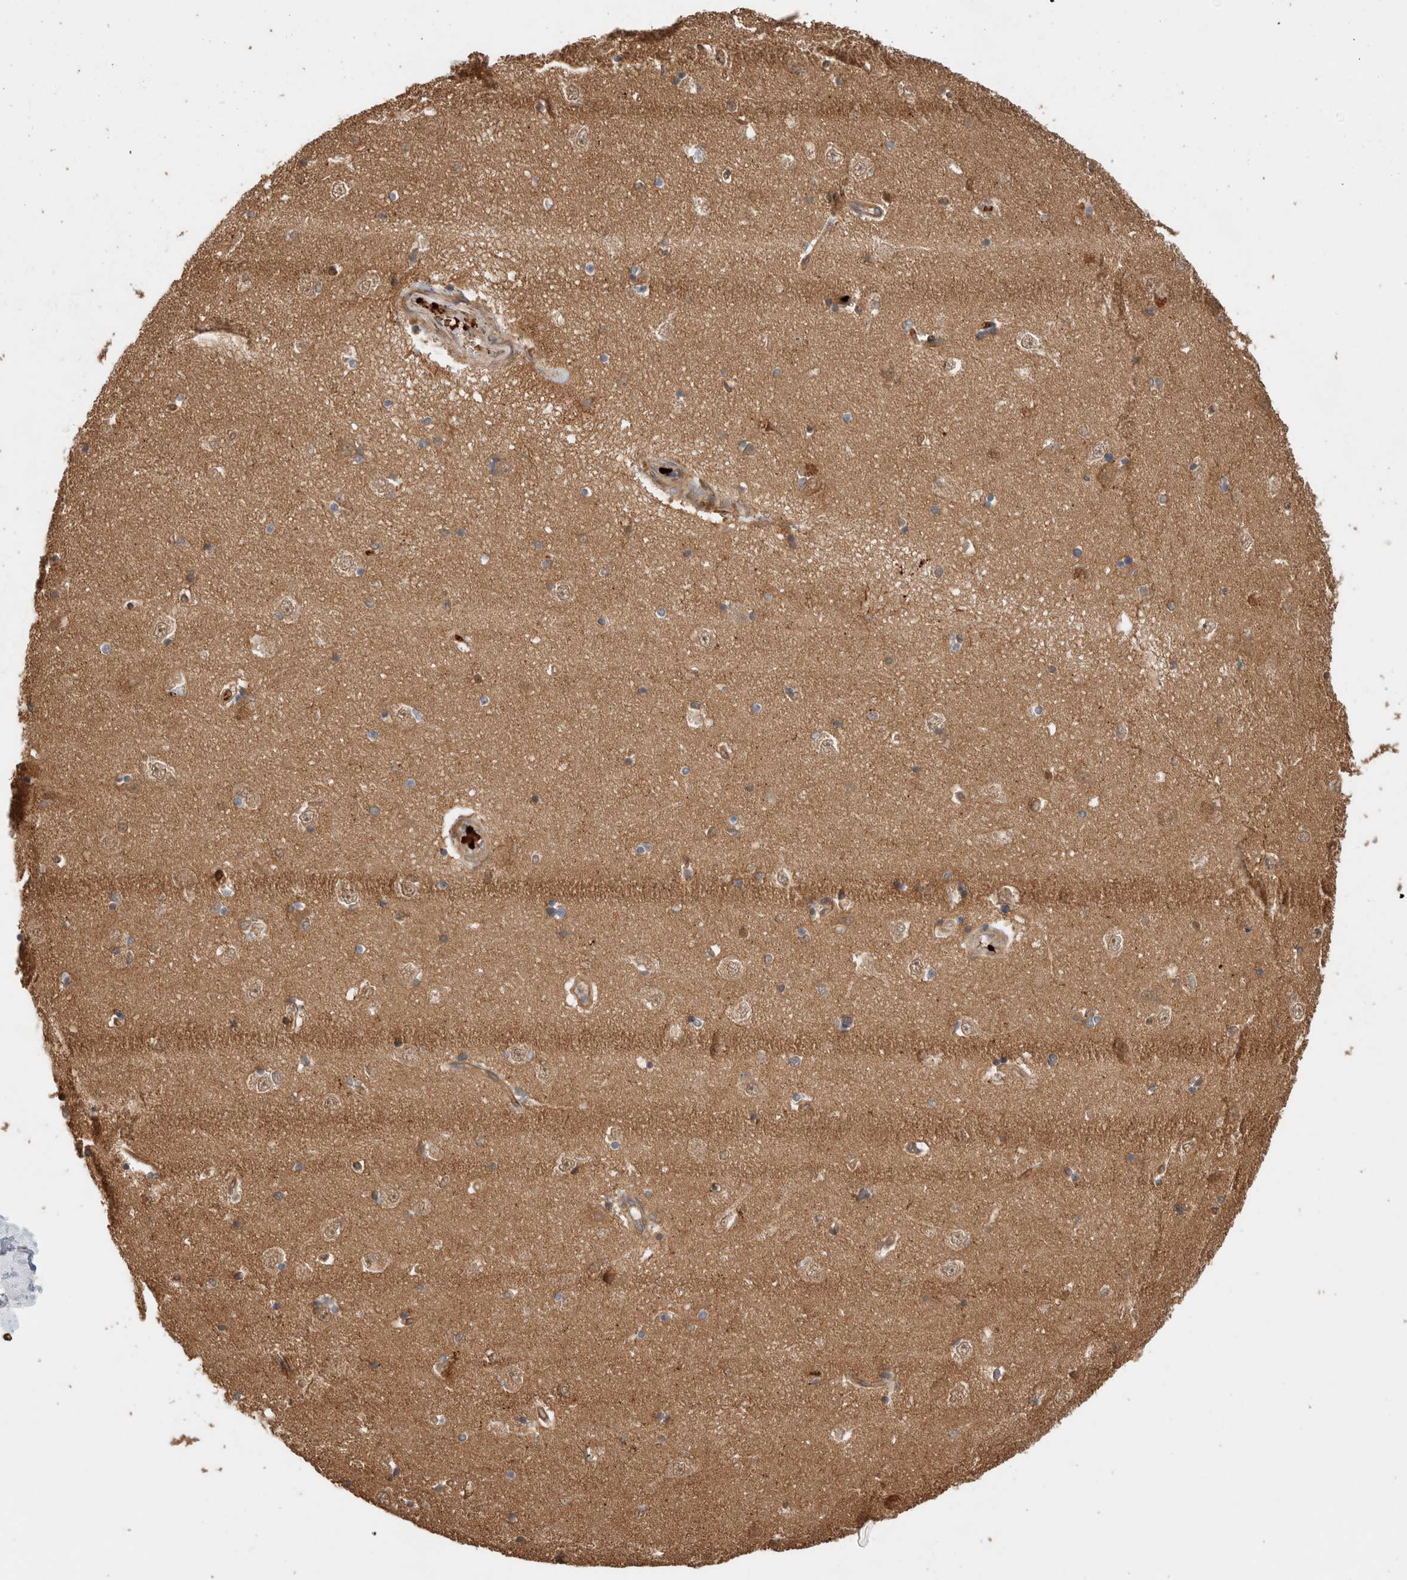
{"staining": {"intensity": "weak", "quantity": "<25%", "location": "cytoplasmic/membranous"}, "tissue": "hippocampus", "cell_type": "Glial cells", "image_type": "normal", "snomed": [{"axis": "morphology", "description": "Normal tissue, NOS"}, {"axis": "topography", "description": "Hippocampus"}], "caption": "Hippocampus stained for a protein using immunohistochemistry shows no expression glial cells.", "gene": "OTUD6B", "patient": {"sex": "male", "age": 45}}